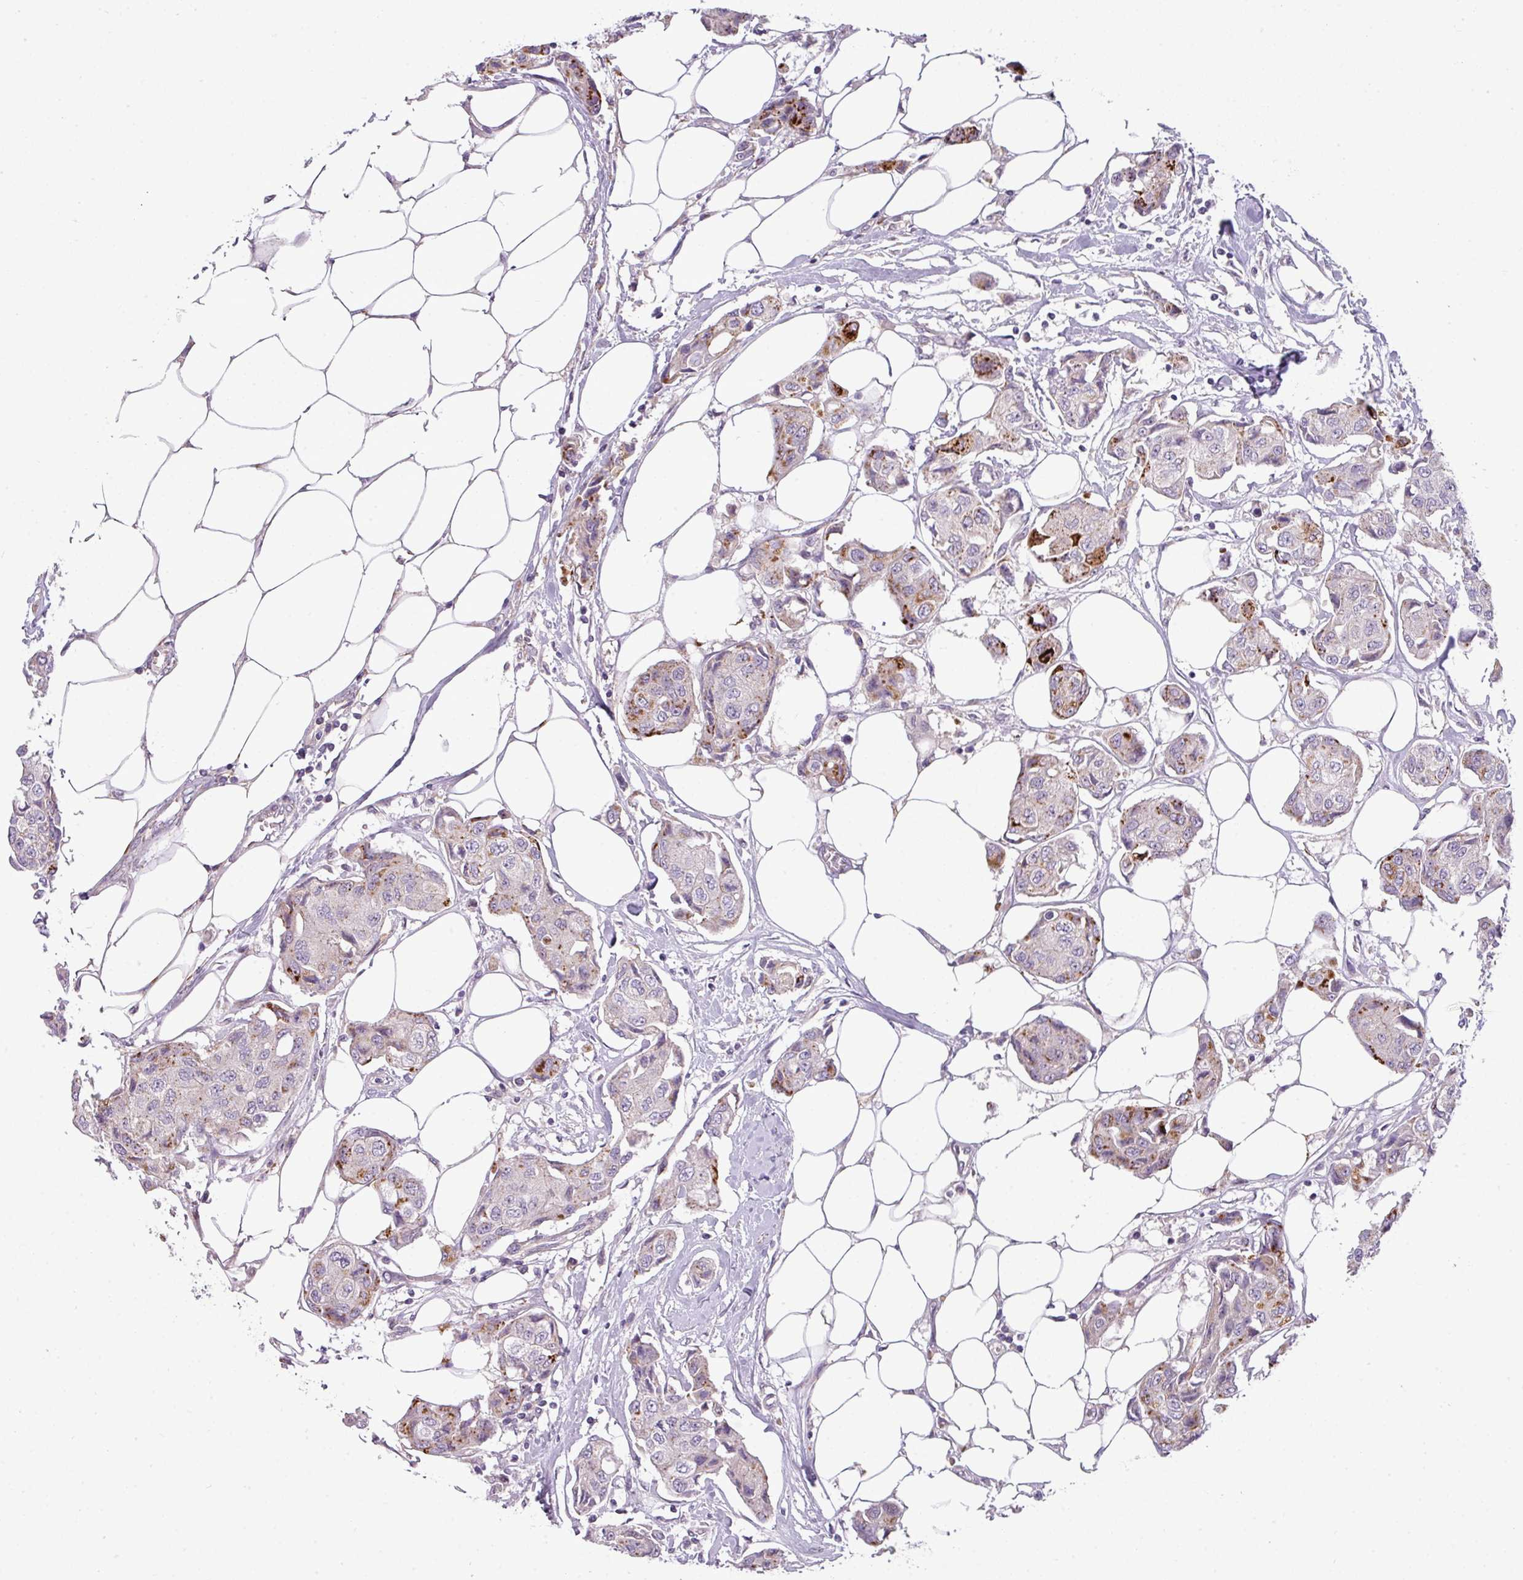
{"staining": {"intensity": "strong", "quantity": "<25%", "location": "cytoplasmic/membranous"}, "tissue": "breast cancer", "cell_type": "Tumor cells", "image_type": "cancer", "snomed": [{"axis": "morphology", "description": "Duct carcinoma"}, {"axis": "topography", "description": "Breast"}, {"axis": "topography", "description": "Lymph node"}], "caption": "This micrograph reveals invasive ductal carcinoma (breast) stained with IHC to label a protein in brown. The cytoplasmic/membranous of tumor cells show strong positivity for the protein. Nuclei are counter-stained blue.", "gene": "ZNF35", "patient": {"sex": "female", "age": 80}}